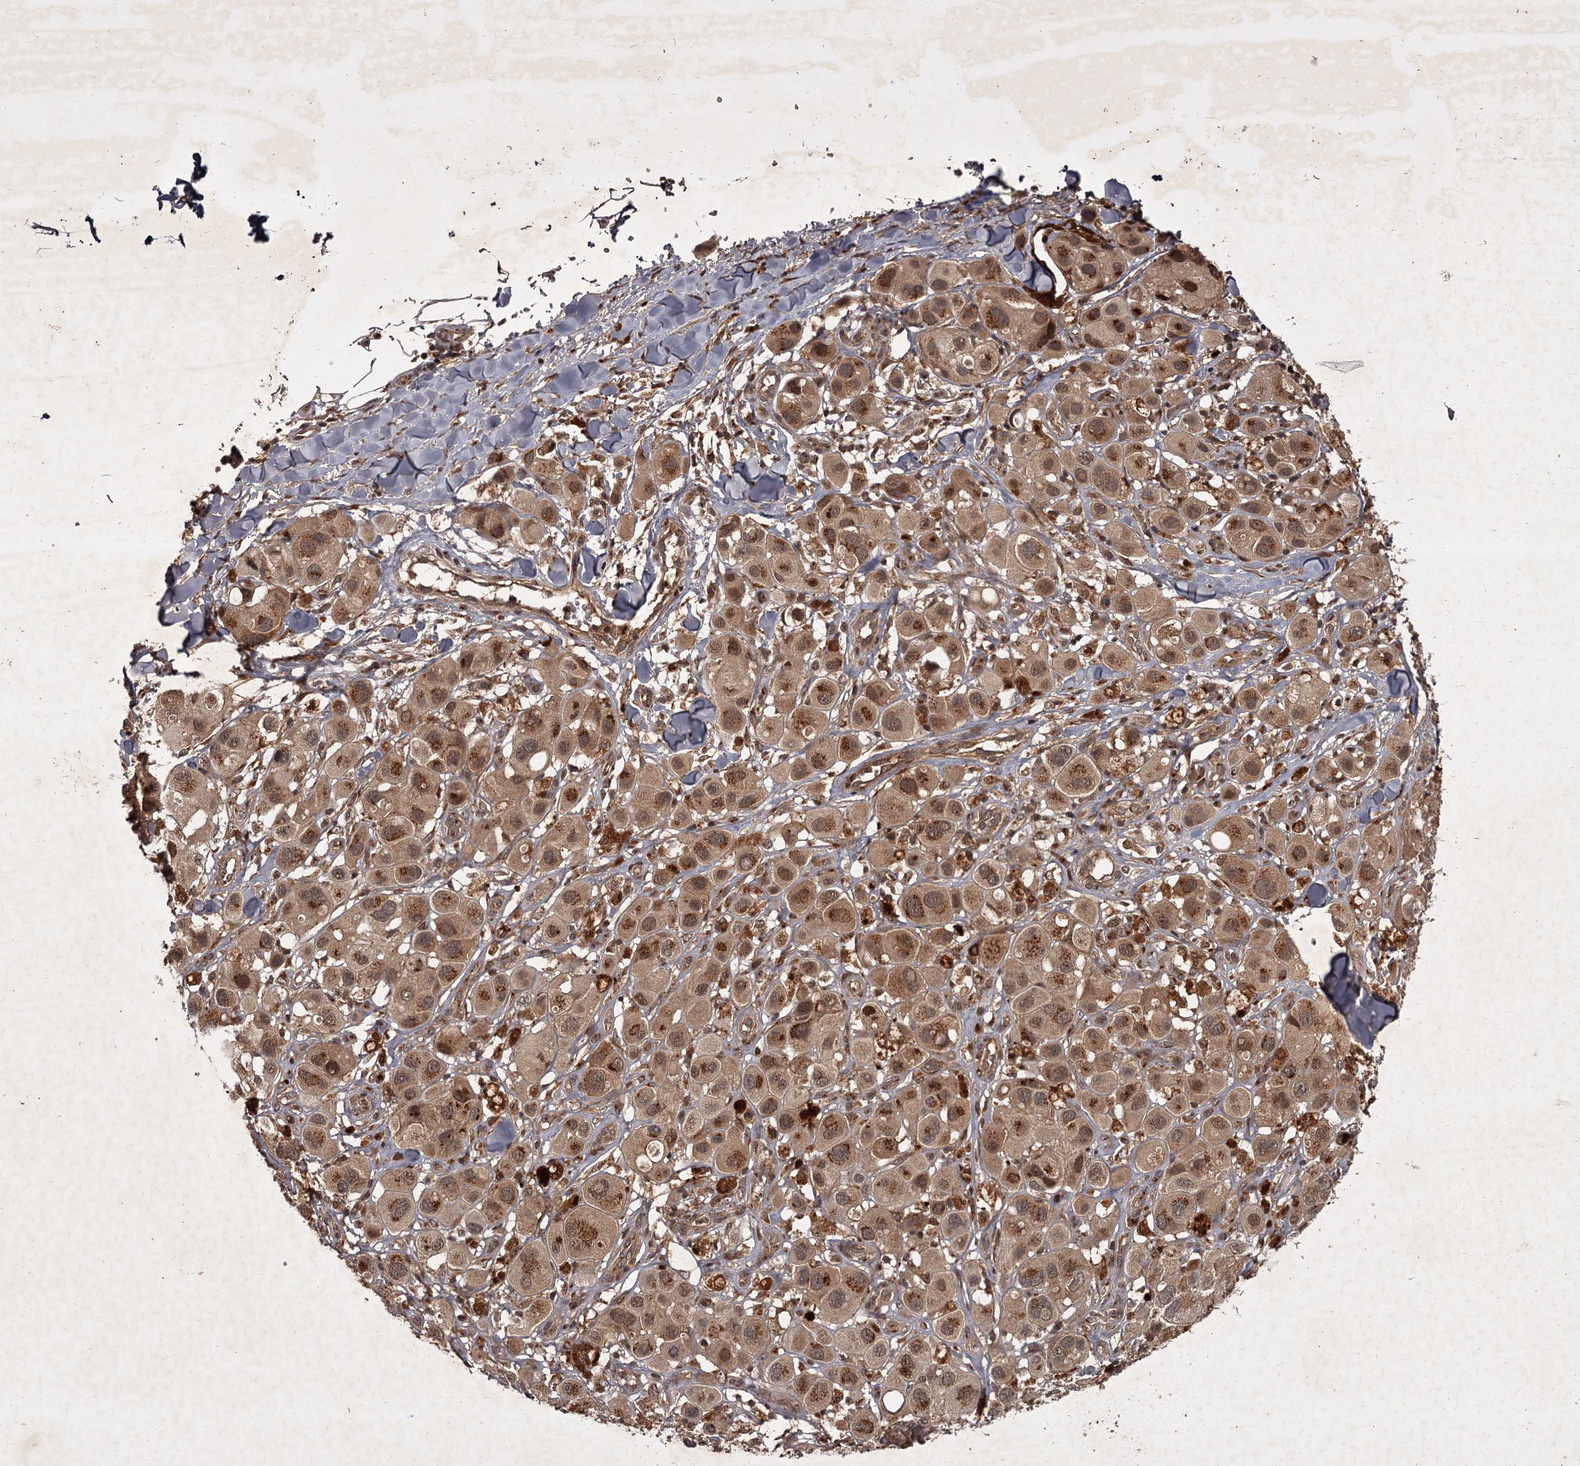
{"staining": {"intensity": "moderate", "quantity": ">75%", "location": "cytoplasmic/membranous,nuclear"}, "tissue": "melanoma", "cell_type": "Tumor cells", "image_type": "cancer", "snomed": [{"axis": "morphology", "description": "Malignant melanoma, Metastatic site"}, {"axis": "topography", "description": "Skin"}], "caption": "Immunohistochemistry image of malignant melanoma (metastatic site) stained for a protein (brown), which displays medium levels of moderate cytoplasmic/membranous and nuclear expression in approximately >75% of tumor cells.", "gene": "TBC1D23", "patient": {"sex": "male", "age": 41}}